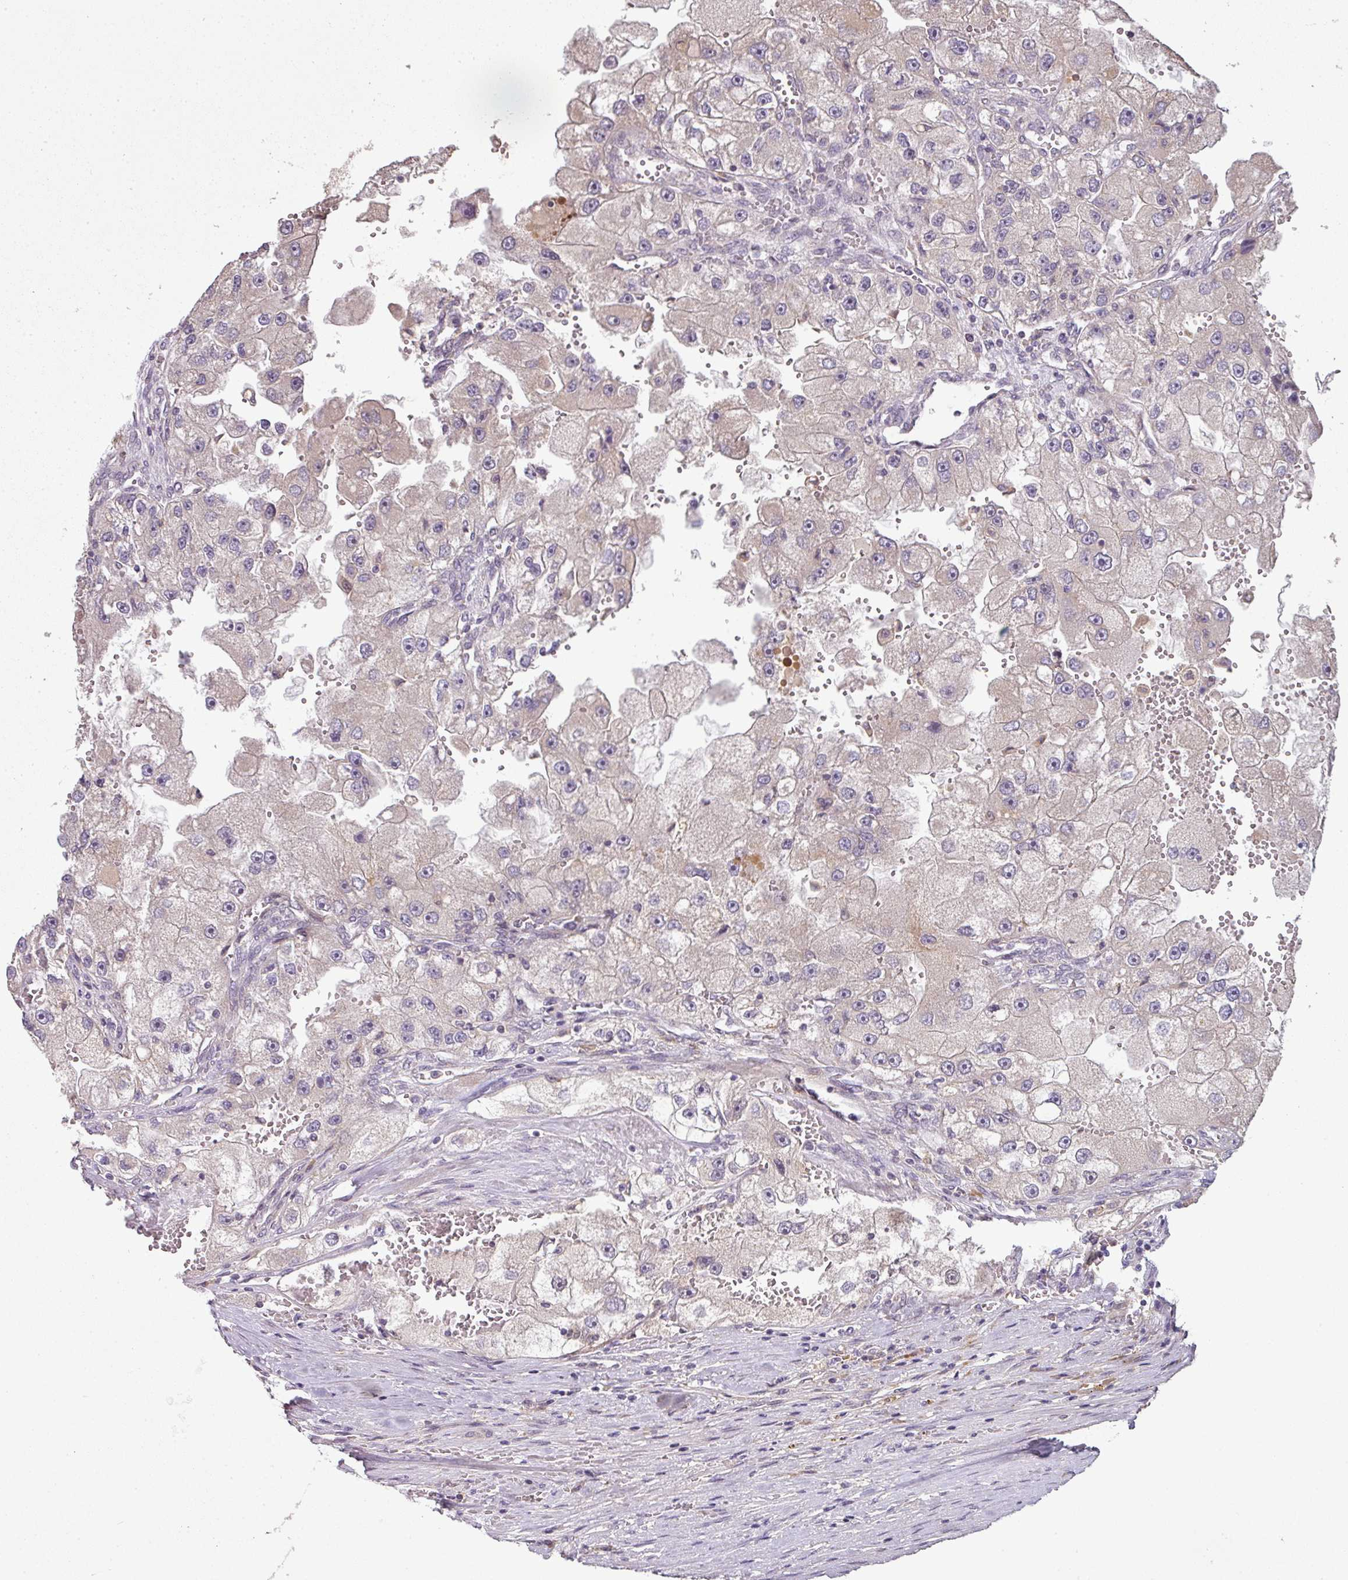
{"staining": {"intensity": "negative", "quantity": "none", "location": "none"}, "tissue": "renal cancer", "cell_type": "Tumor cells", "image_type": "cancer", "snomed": [{"axis": "morphology", "description": "Adenocarcinoma, NOS"}, {"axis": "topography", "description": "Kidney"}], "caption": "The histopathology image shows no significant staining in tumor cells of renal cancer (adenocarcinoma).", "gene": "SPCS3", "patient": {"sex": "male", "age": 63}}